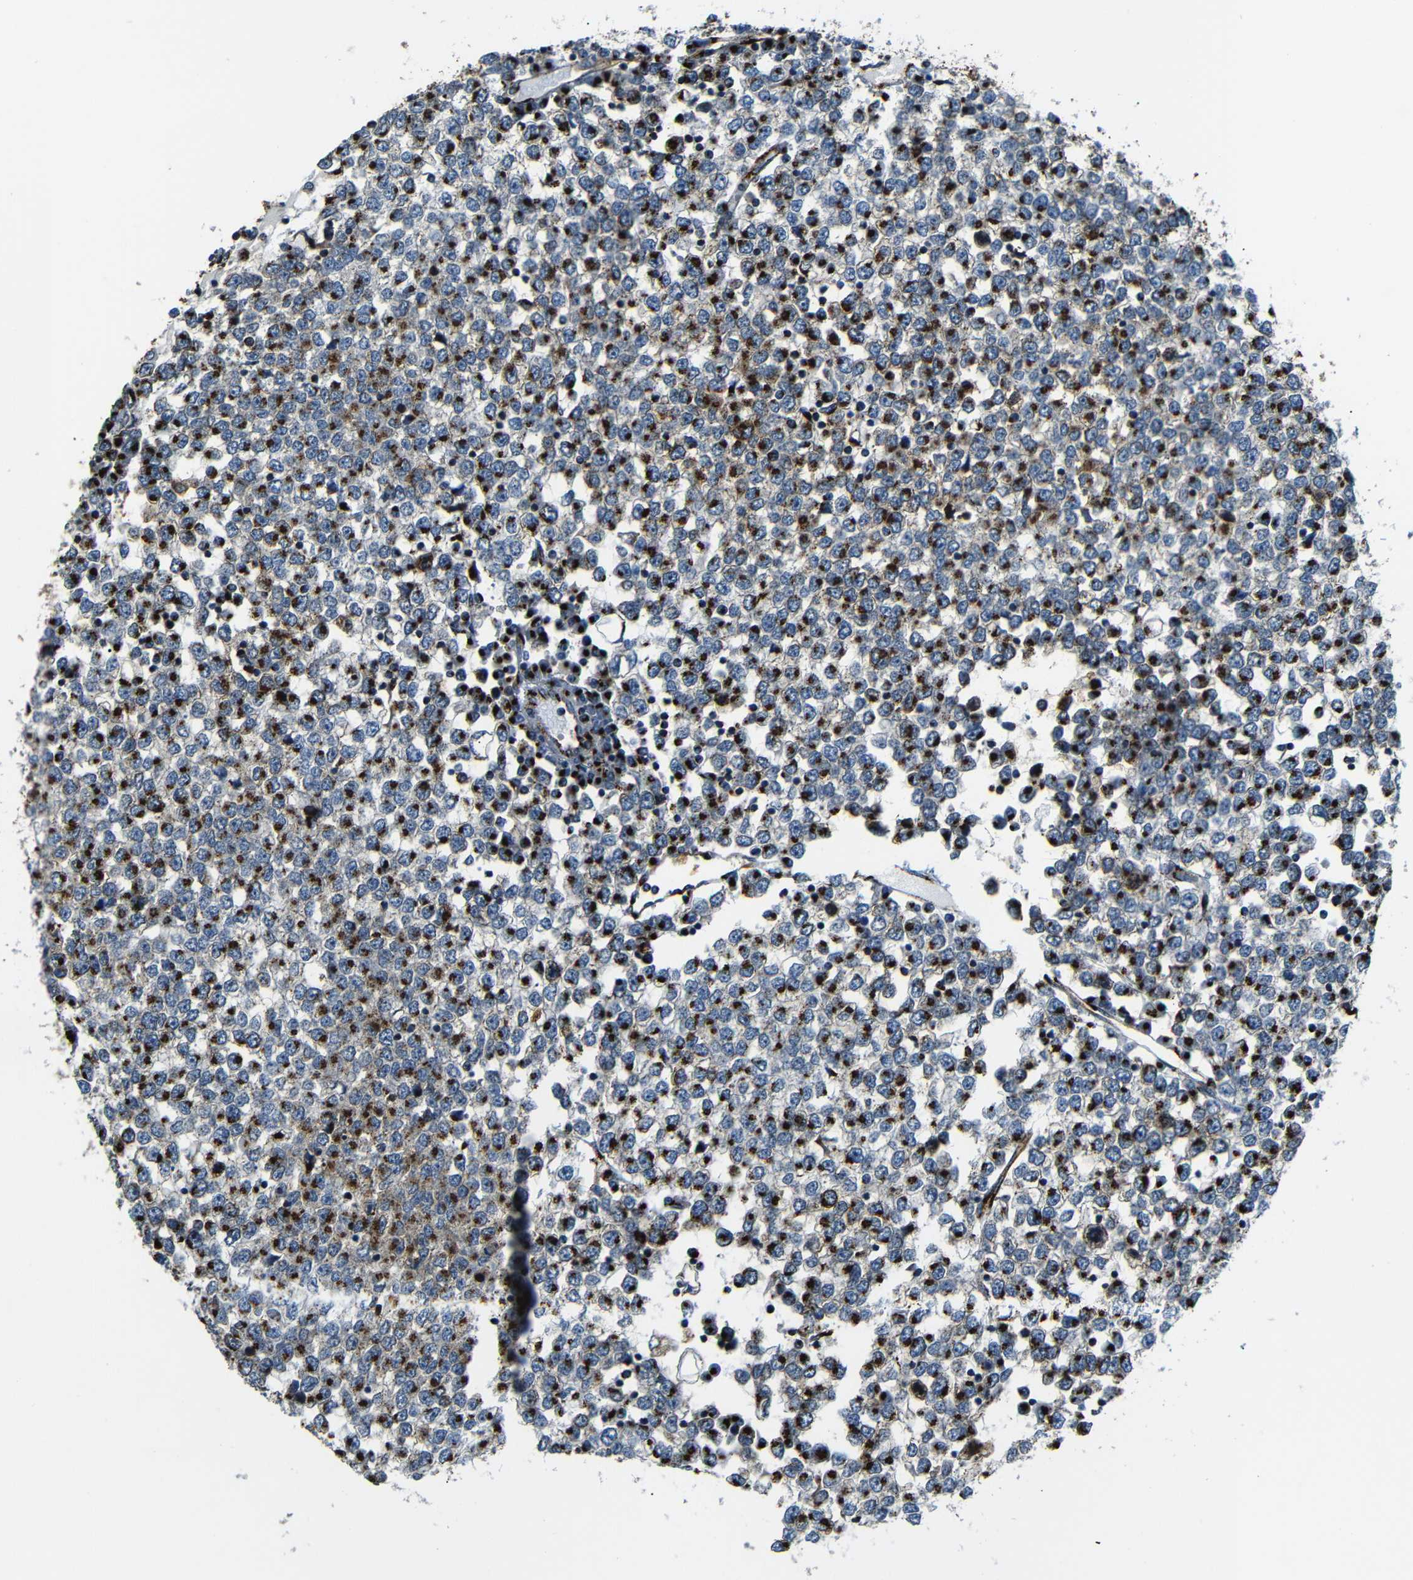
{"staining": {"intensity": "strong", "quantity": ">75%", "location": "cytoplasmic/membranous"}, "tissue": "testis cancer", "cell_type": "Tumor cells", "image_type": "cancer", "snomed": [{"axis": "morphology", "description": "Seminoma, NOS"}, {"axis": "topography", "description": "Testis"}], "caption": "Testis seminoma stained with a protein marker reveals strong staining in tumor cells.", "gene": "TGOLN2", "patient": {"sex": "male", "age": 65}}